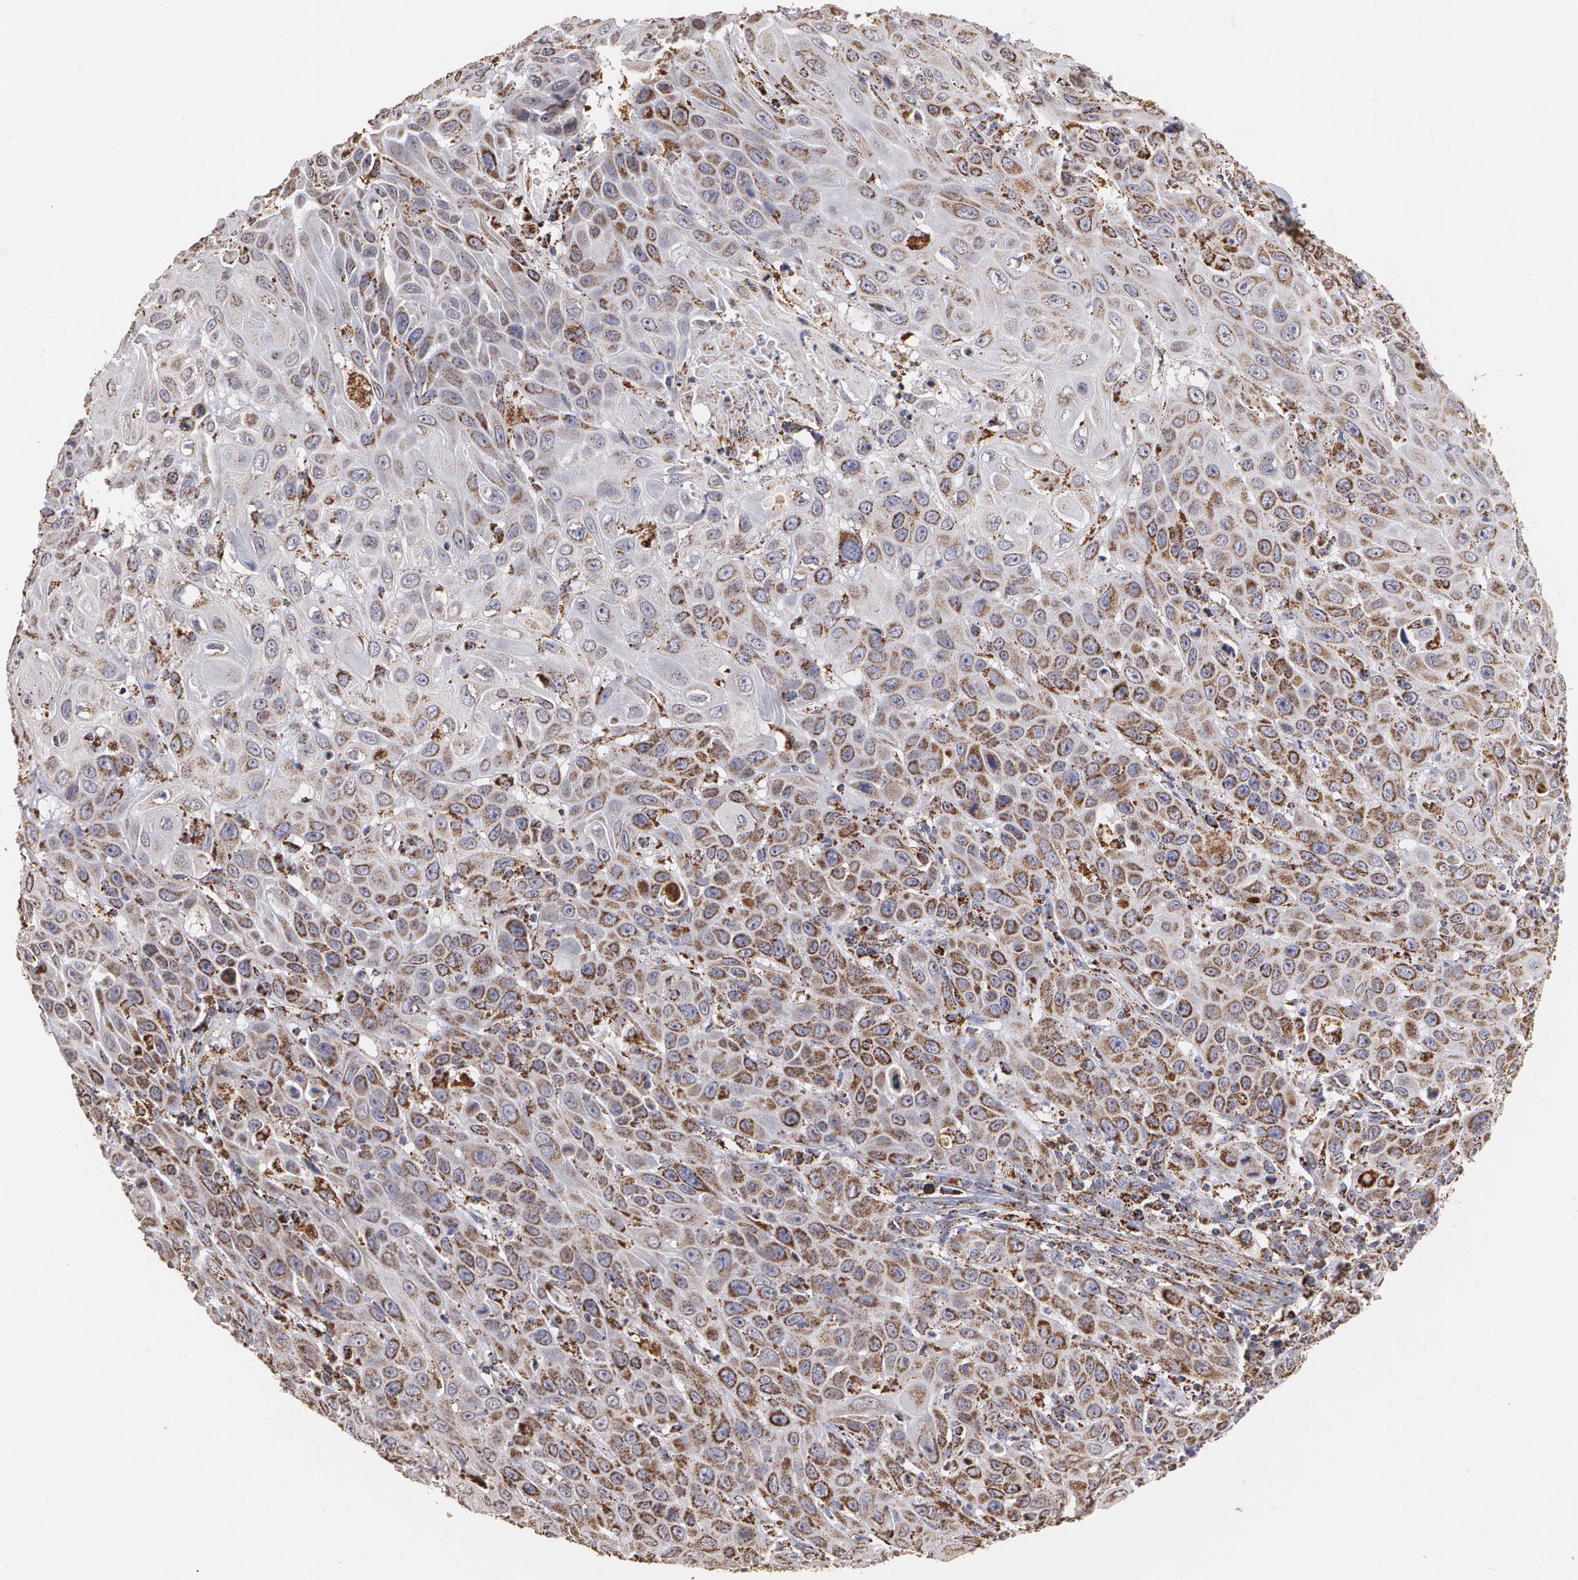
{"staining": {"intensity": "moderate", "quantity": ">75%", "location": "cytoplasmic/membranous"}, "tissue": "skin cancer", "cell_type": "Tumor cells", "image_type": "cancer", "snomed": [{"axis": "morphology", "description": "Squamous cell carcinoma, NOS"}, {"axis": "topography", "description": "Skin"}], "caption": "Skin cancer was stained to show a protein in brown. There is medium levels of moderate cytoplasmic/membranous expression in about >75% of tumor cells.", "gene": "HSPD1", "patient": {"sex": "male", "age": 84}}